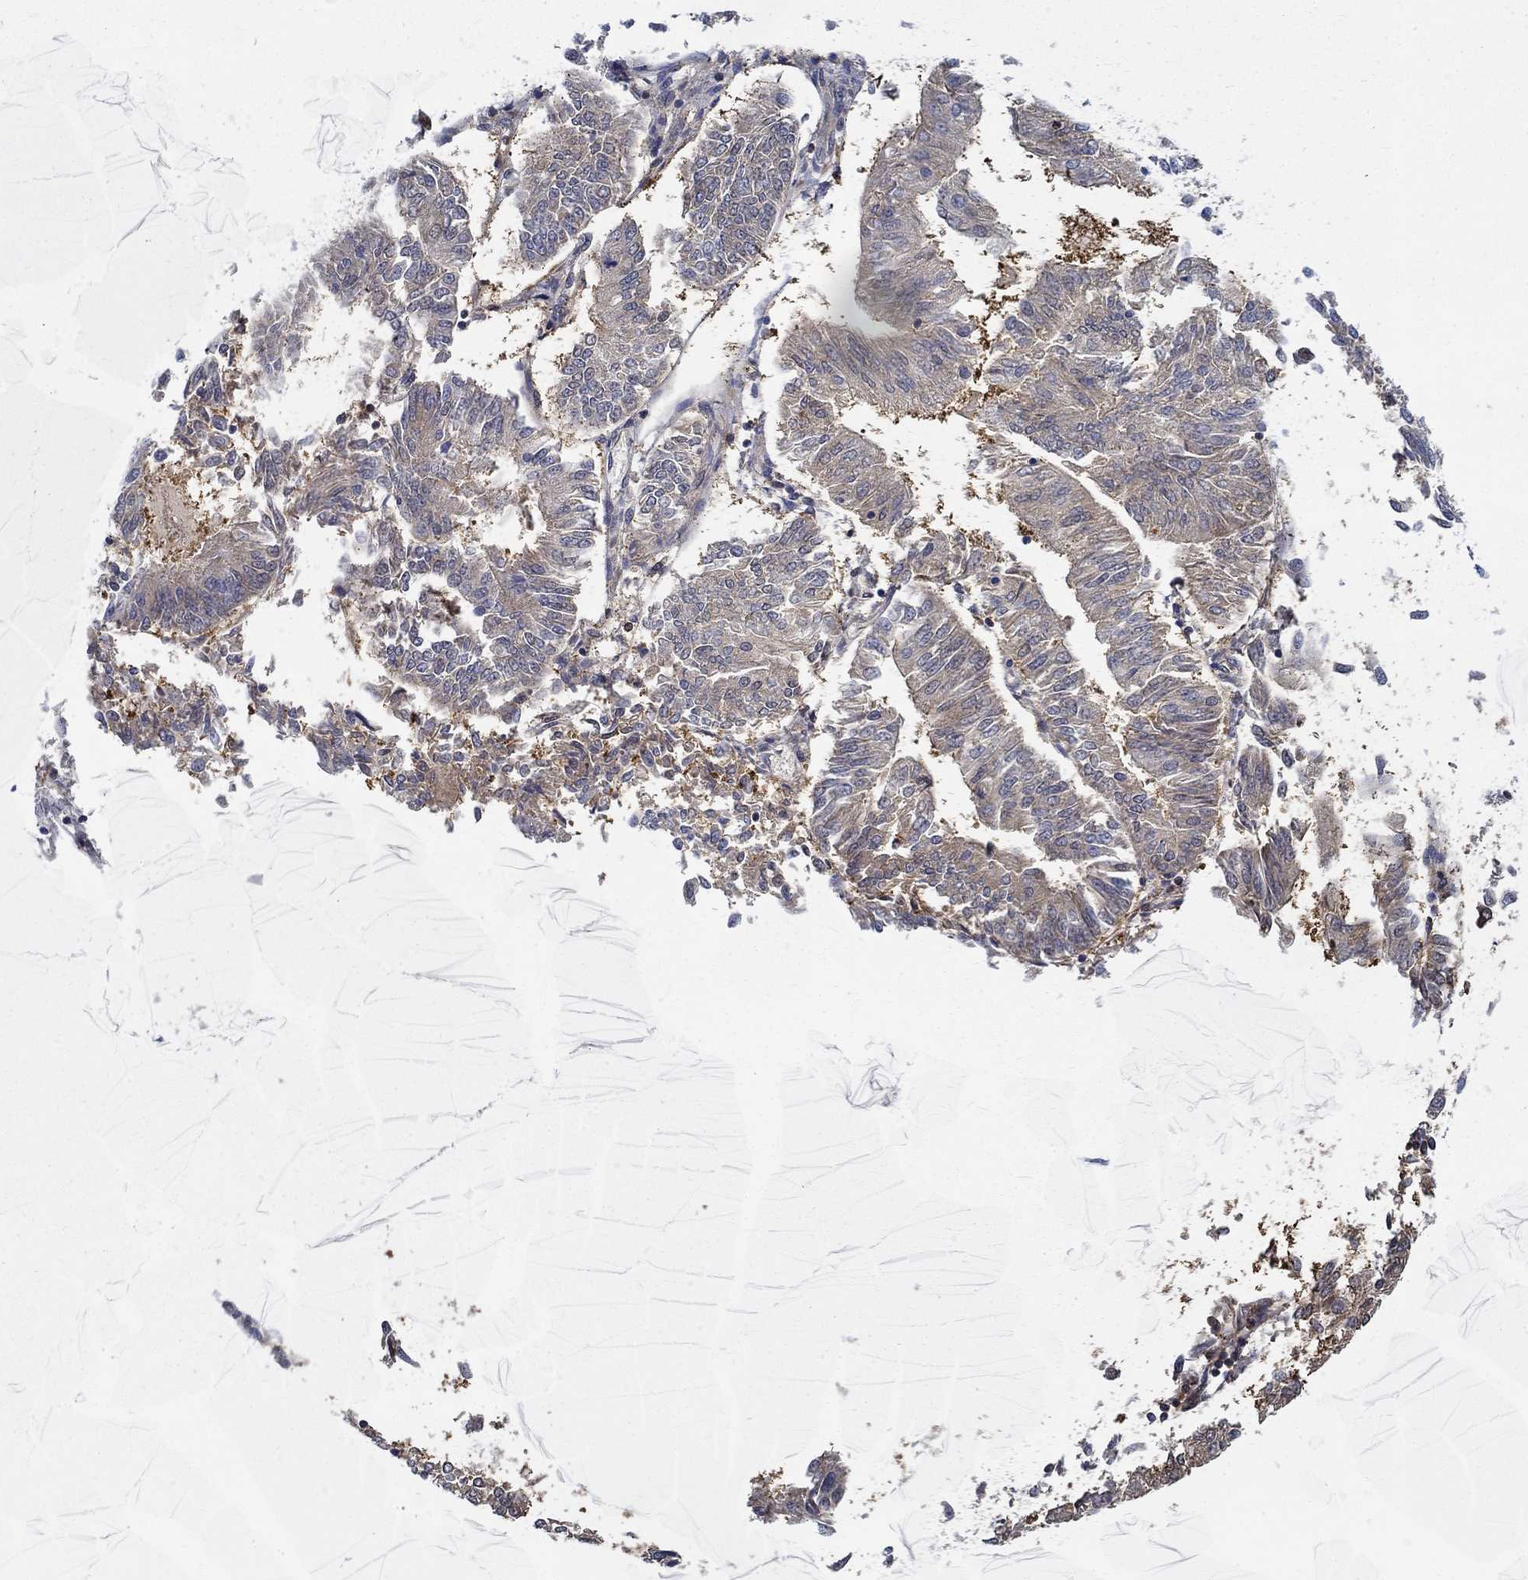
{"staining": {"intensity": "weak", "quantity": "25%-75%", "location": "cytoplasmic/membranous"}, "tissue": "endometrial cancer", "cell_type": "Tumor cells", "image_type": "cancer", "snomed": [{"axis": "morphology", "description": "Adenocarcinoma, NOS"}, {"axis": "topography", "description": "Endometrium"}], "caption": "A histopathology image of human endometrial cancer stained for a protein displays weak cytoplasmic/membranous brown staining in tumor cells. Ihc stains the protein of interest in brown and the nuclei are stained blue.", "gene": "ZNF594", "patient": {"sex": "female", "age": 58}}